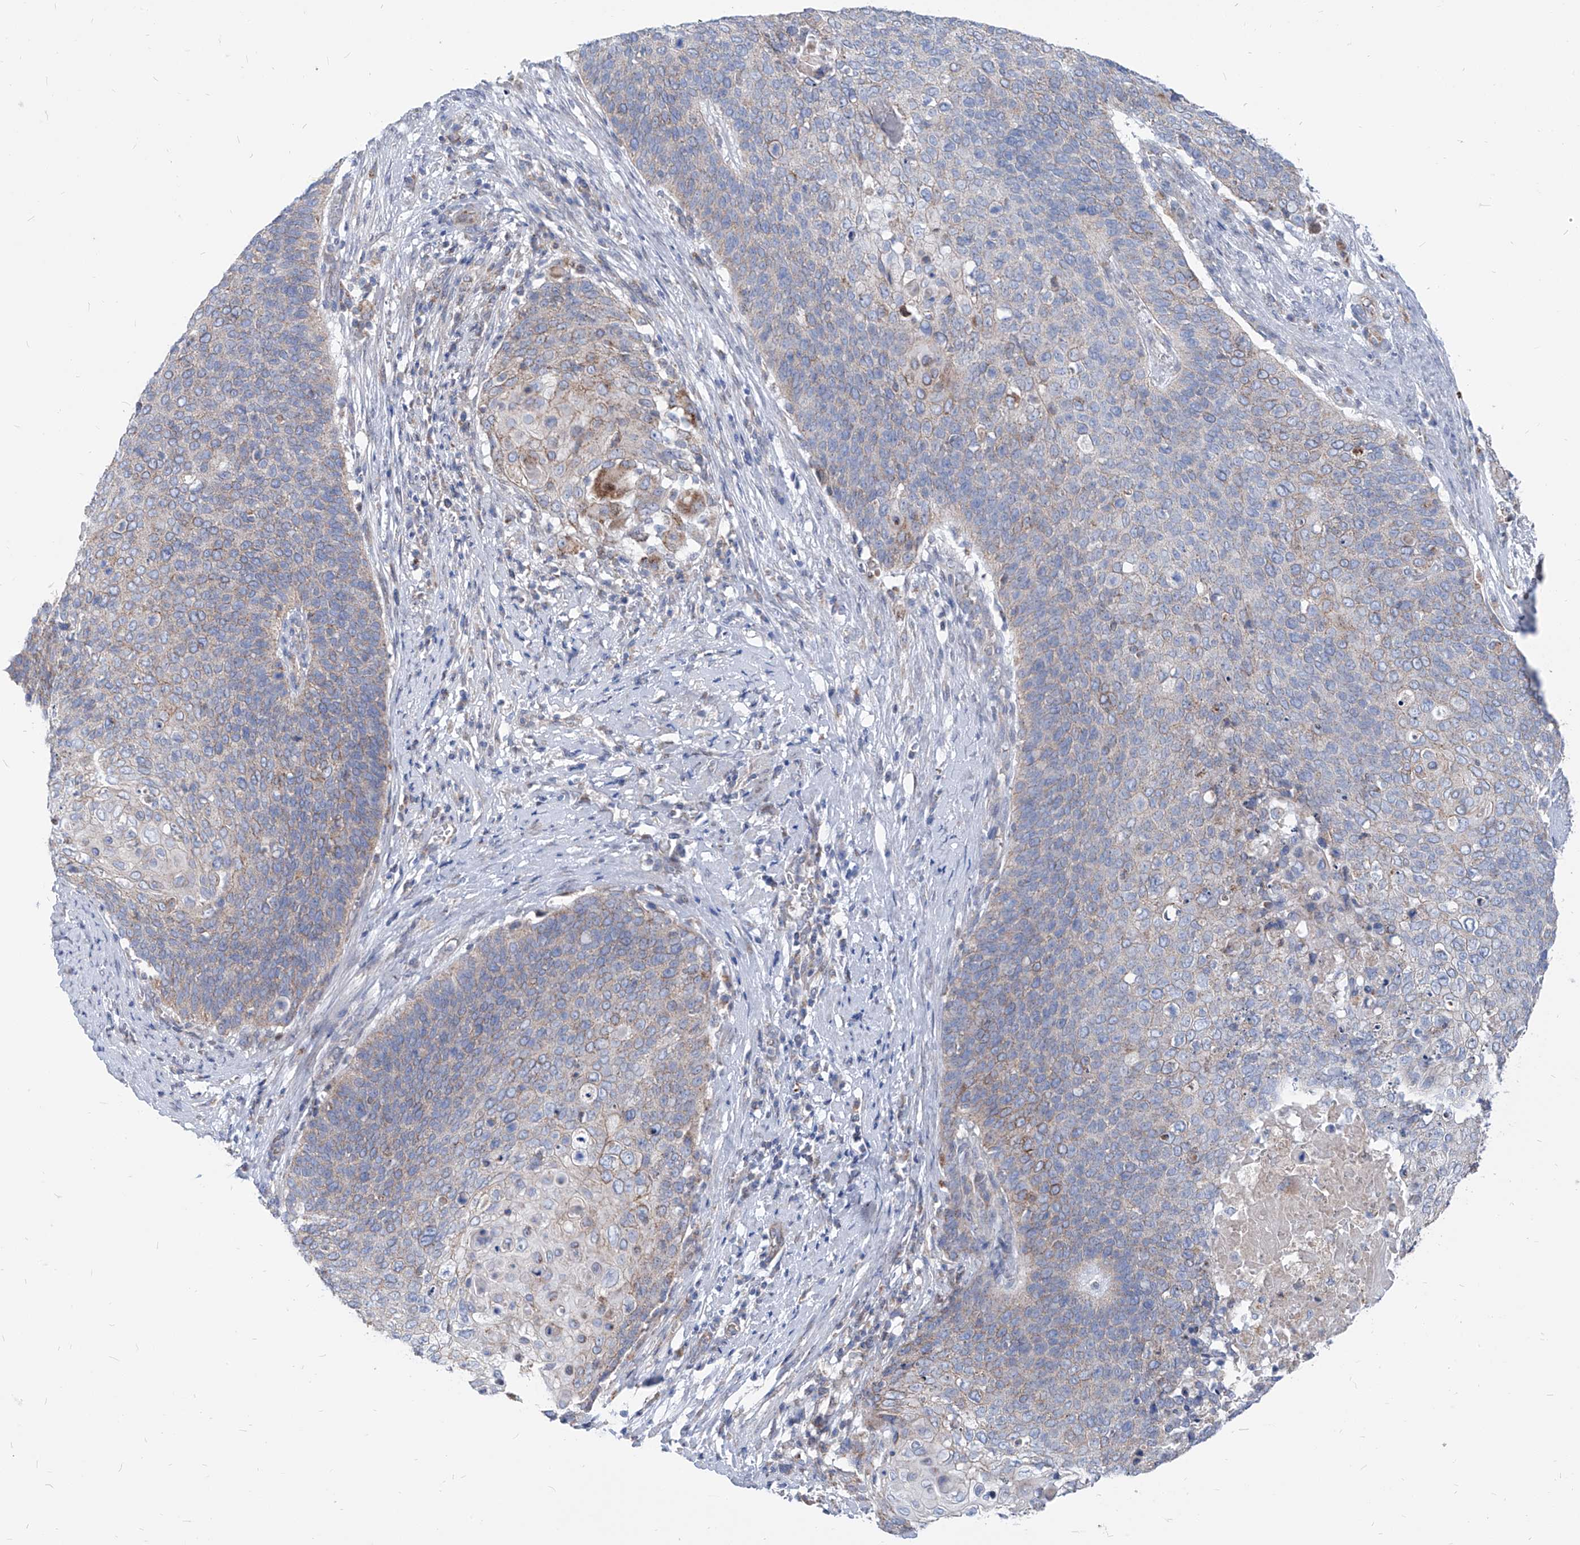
{"staining": {"intensity": "weak", "quantity": "<25%", "location": "cytoplasmic/membranous"}, "tissue": "cervical cancer", "cell_type": "Tumor cells", "image_type": "cancer", "snomed": [{"axis": "morphology", "description": "Squamous cell carcinoma, NOS"}, {"axis": "topography", "description": "Cervix"}], "caption": "Squamous cell carcinoma (cervical) was stained to show a protein in brown. There is no significant expression in tumor cells.", "gene": "AGPS", "patient": {"sex": "female", "age": 39}}